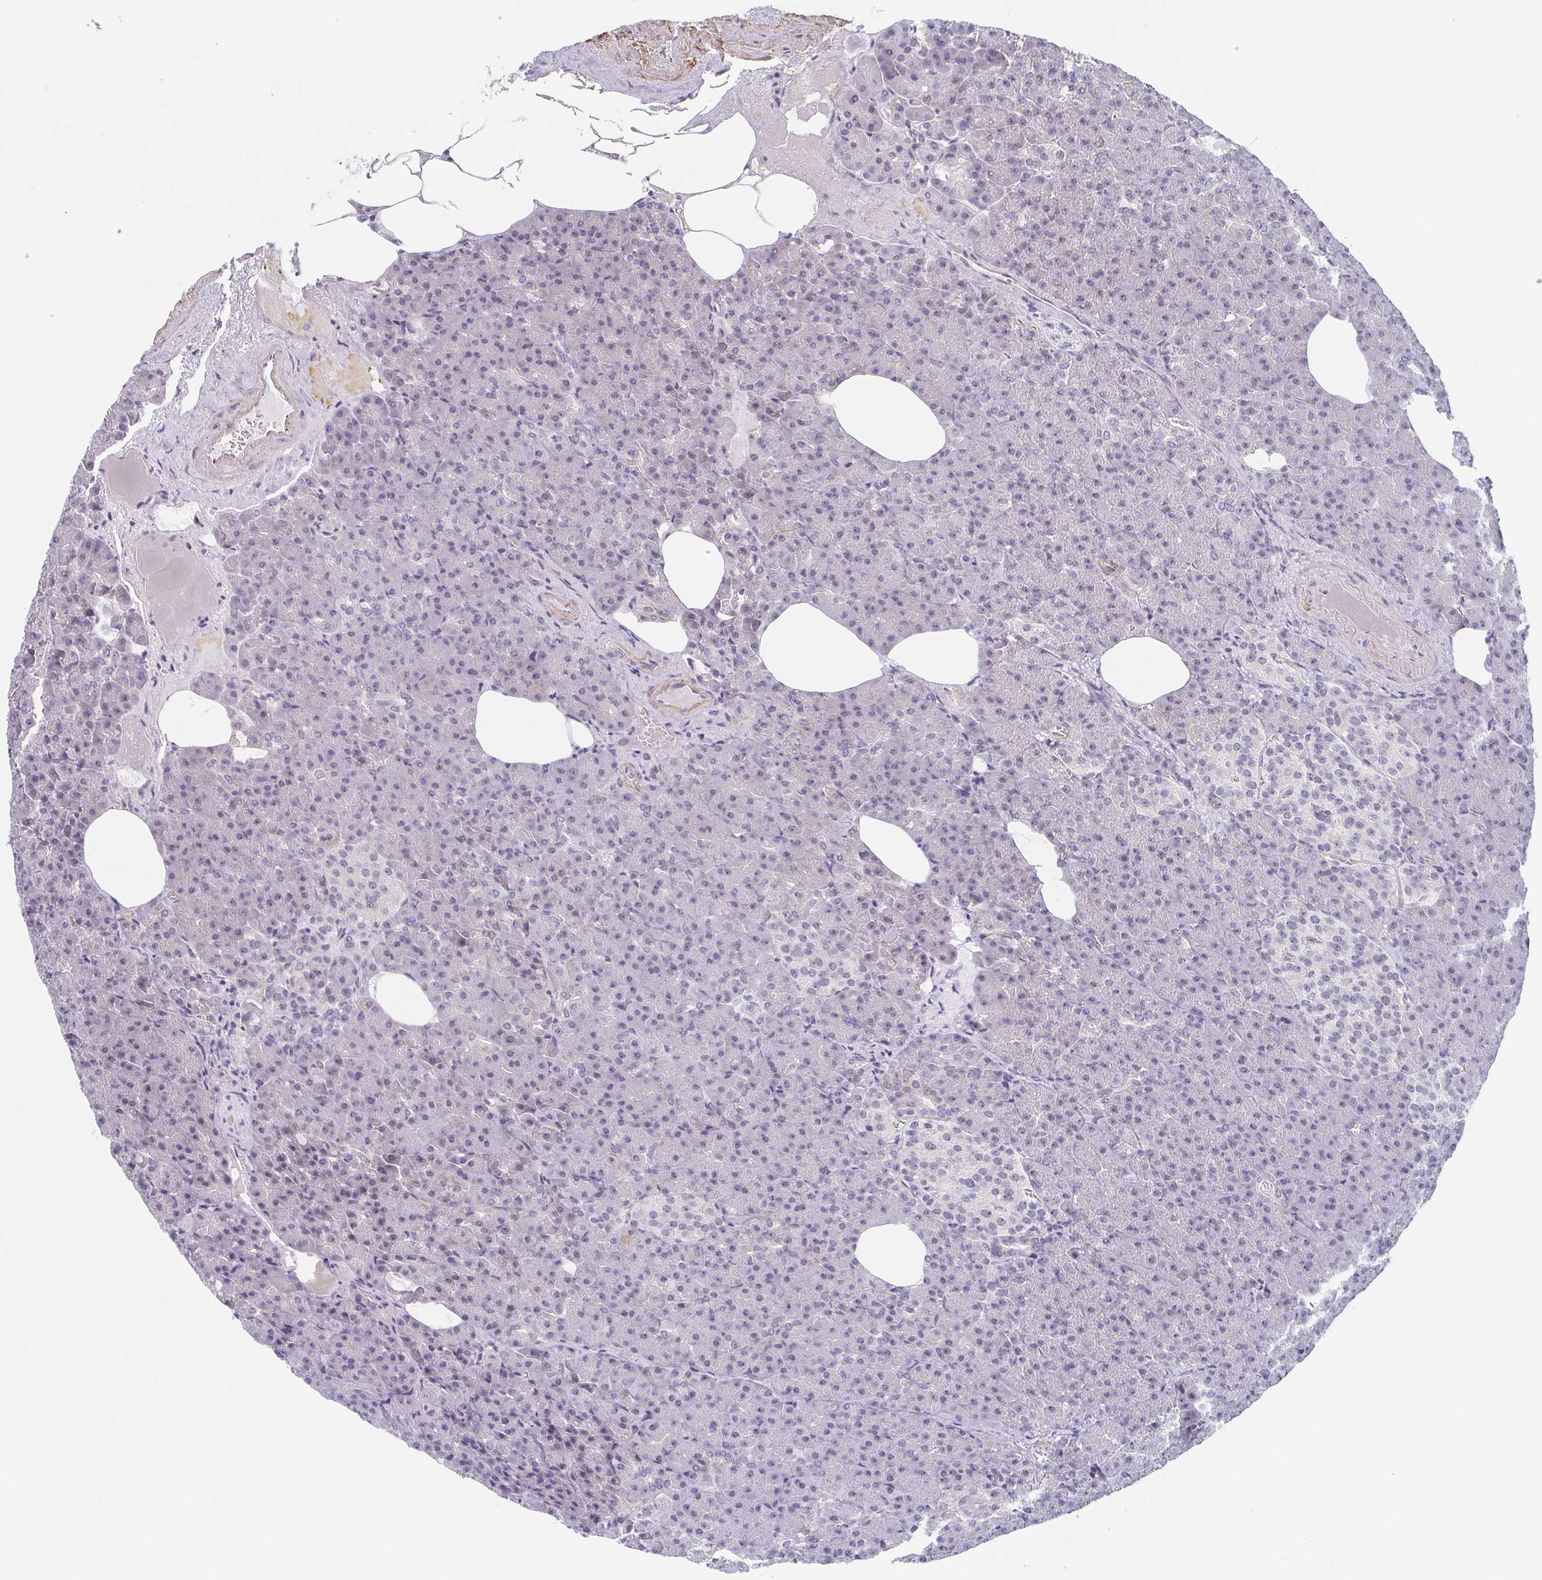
{"staining": {"intensity": "negative", "quantity": "none", "location": "none"}, "tissue": "pancreas", "cell_type": "Exocrine glandular cells", "image_type": "normal", "snomed": [{"axis": "morphology", "description": "Normal tissue, NOS"}, {"axis": "topography", "description": "Pancreas"}], "caption": "Exocrine glandular cells are negative for protein expression in benign human pancreas.", "gene": "EXOSC7", "patient": {"sex": "female", "age": 74}}